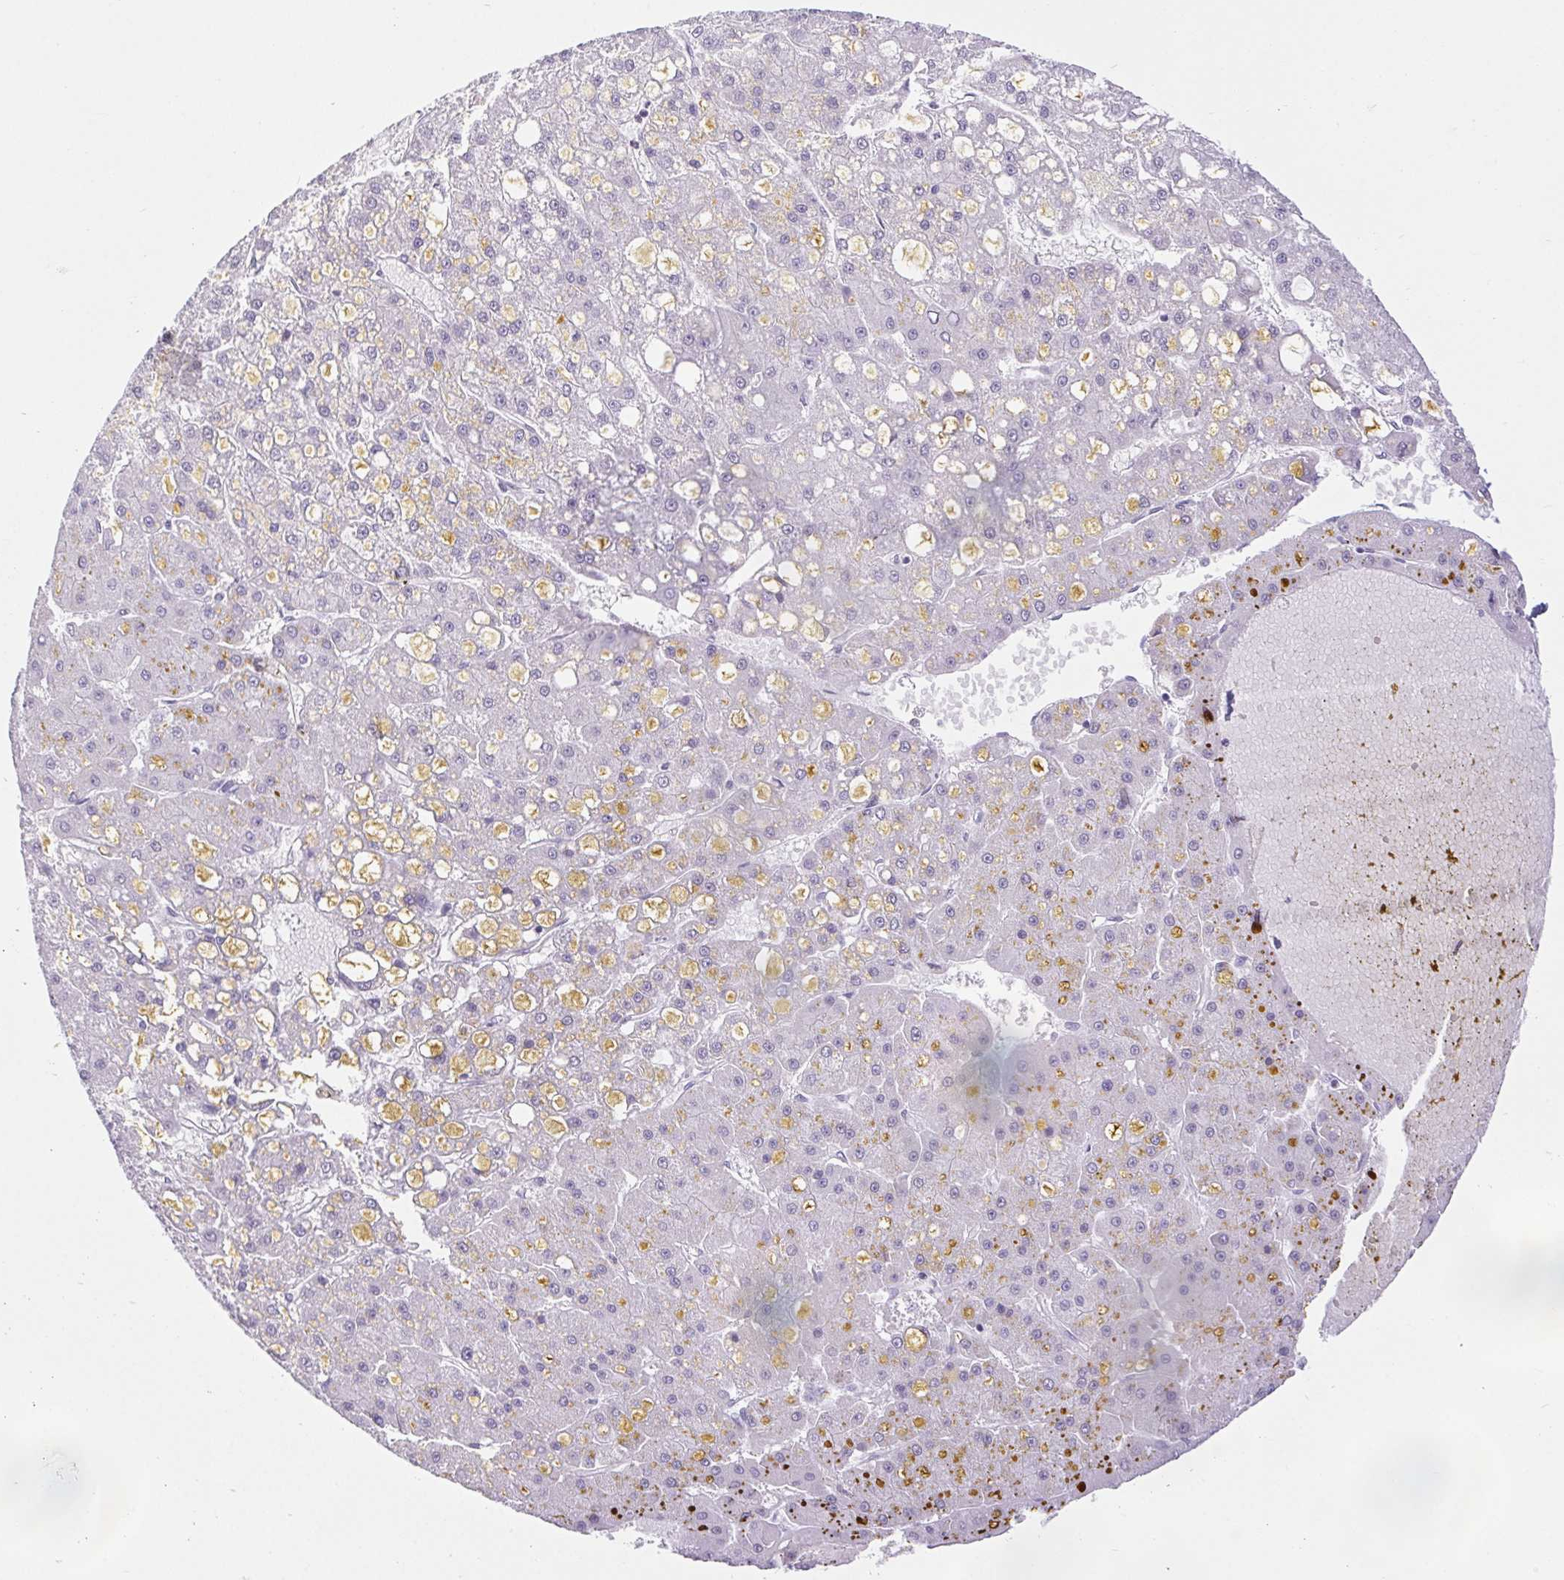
{"staining": {"intensity": "weak", "quantity": "<25%", "location": "cytoplasmic/membranous"}, "tissue": "liver cancer", "cell_type": "Tumor cells", "image_type": "cancer", "snomed": [{"axis": "morphology", "description": "Carcinoma, Hepatocellular, NOS"}, {"axis": "topography", "description": "Liver"}], "caption": "Immunohistochemistry of human liver hepatocellular carcinoma demonstrates no expression in tumor cells.", "gene": "BCAS1", "patient": {"sex": "male", "age": 67}}